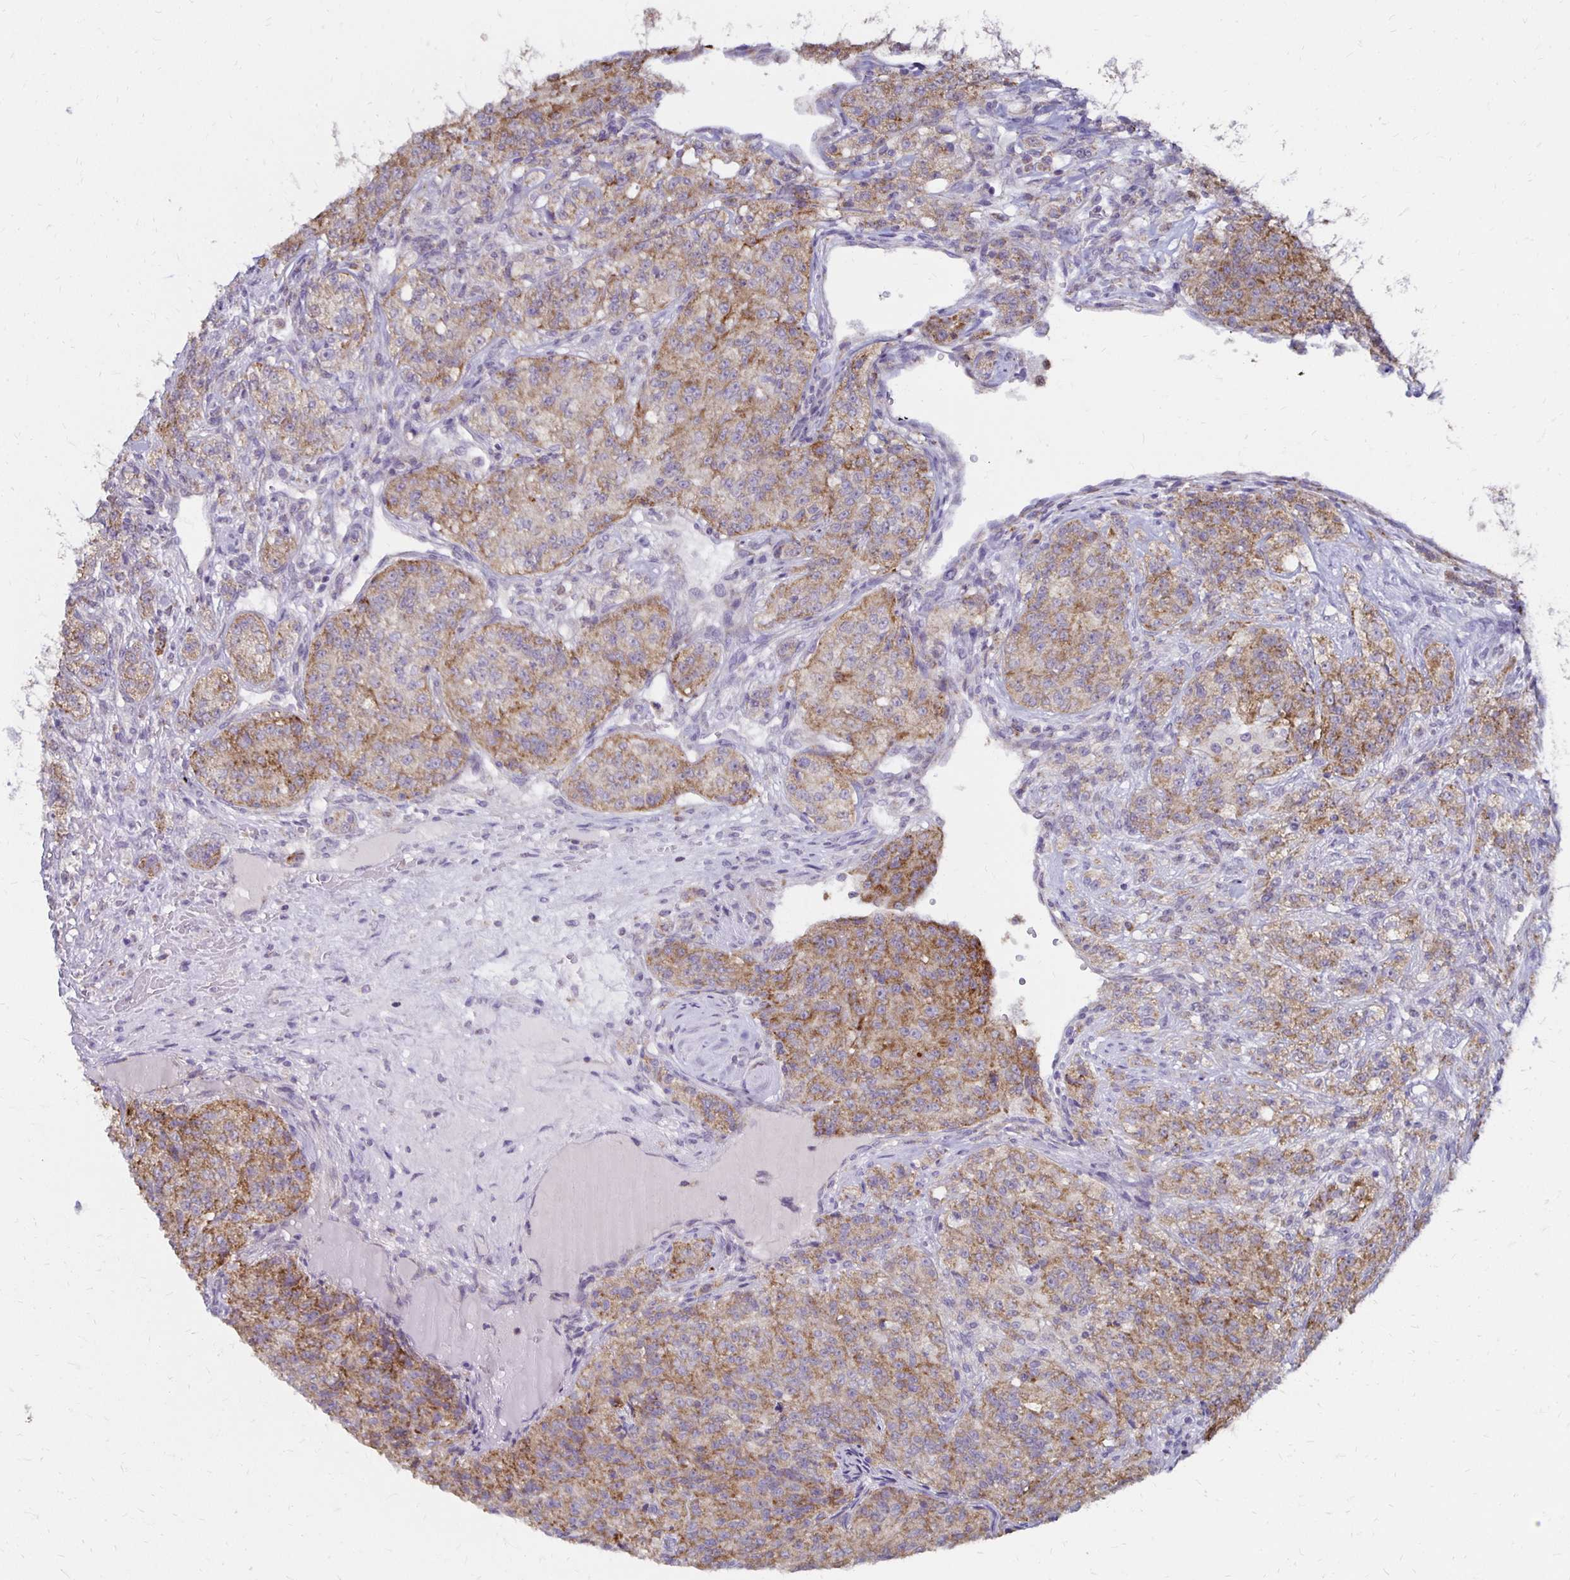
{"staining": {"intensity": "moderate", "quantity": ">75%", "location": "cytoplasmic/membranous"}, "tissue": "renal cancer", "cell_type": "Tumor cells", "image_type": "cancer", "snomed": [{"axis": "morphology", "description": "Adenocarcinoma, NOS"}, {"axis": "topography", "description": "Kidney"}], "caption": "Immunohistochemistry micrograph of neoplastic tissue: renal cancer (adenocarcinoma) stained using IHC reveals medium levels of moderate protein expression localized specifically in the cytoplasmic/membranous of tumor cells, appearing as a cytoplasmic/membranous brown color.", "gene": "IER3", "patient": {"sex": "female", "age": 63}}